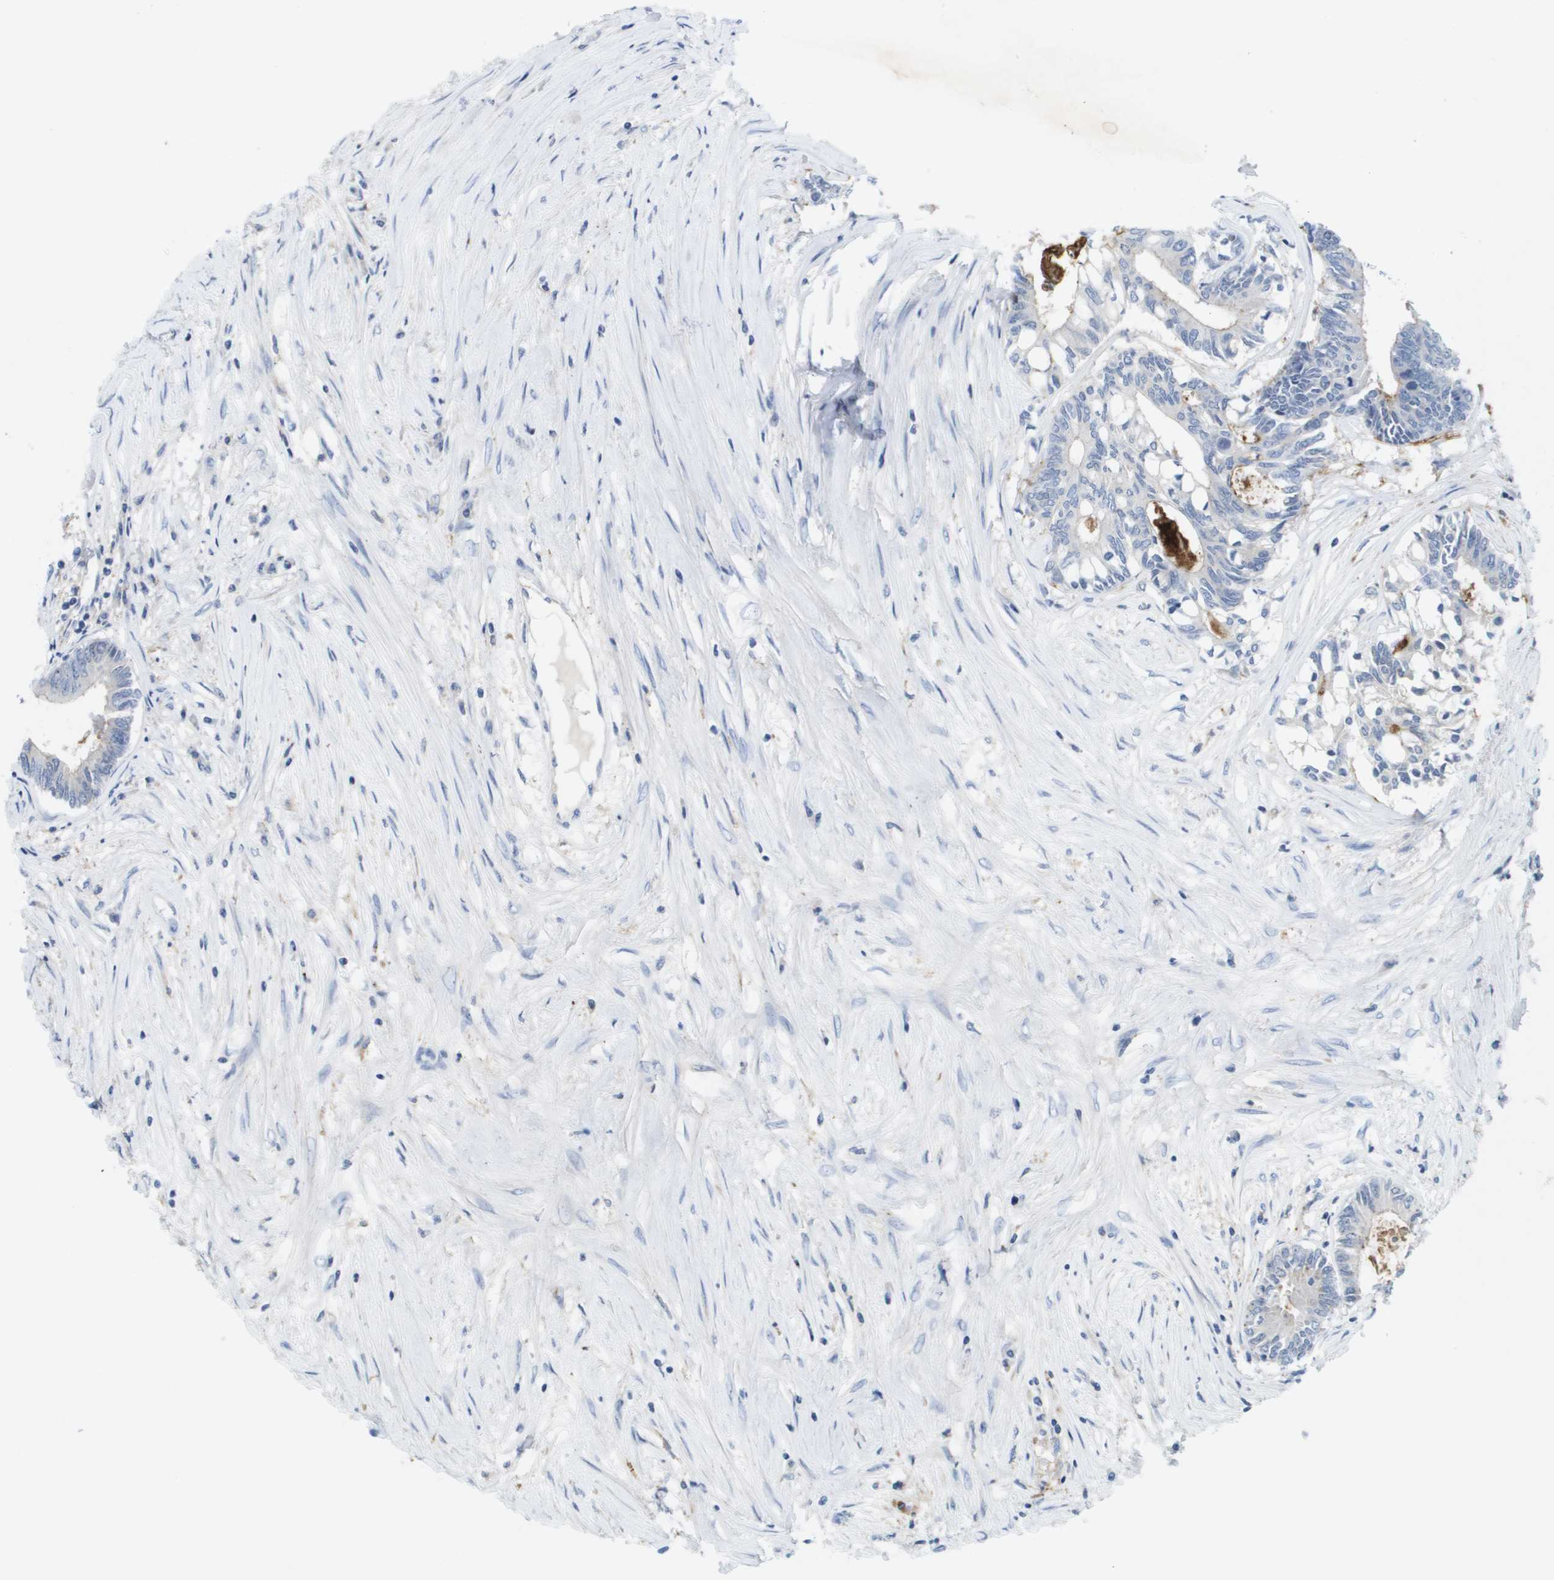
{"staining": {"intensity": "negative", "quantity": "none", "location": "none"}, "tissue": "colorectal cancer", "cell_type": "Tumor cells", "image_type": "cancer", "snomed": [{"axis": "morphology", "description": "Adenocarcinoma, NOS"}, {"axis": "topography", "description": "Rectum"}], "caption": "The image exhibits no staining of tumor cells in colorectal adenocarcinoma.", "gene": "LIPG", "patient": {"sex": "male", "age": 63}}